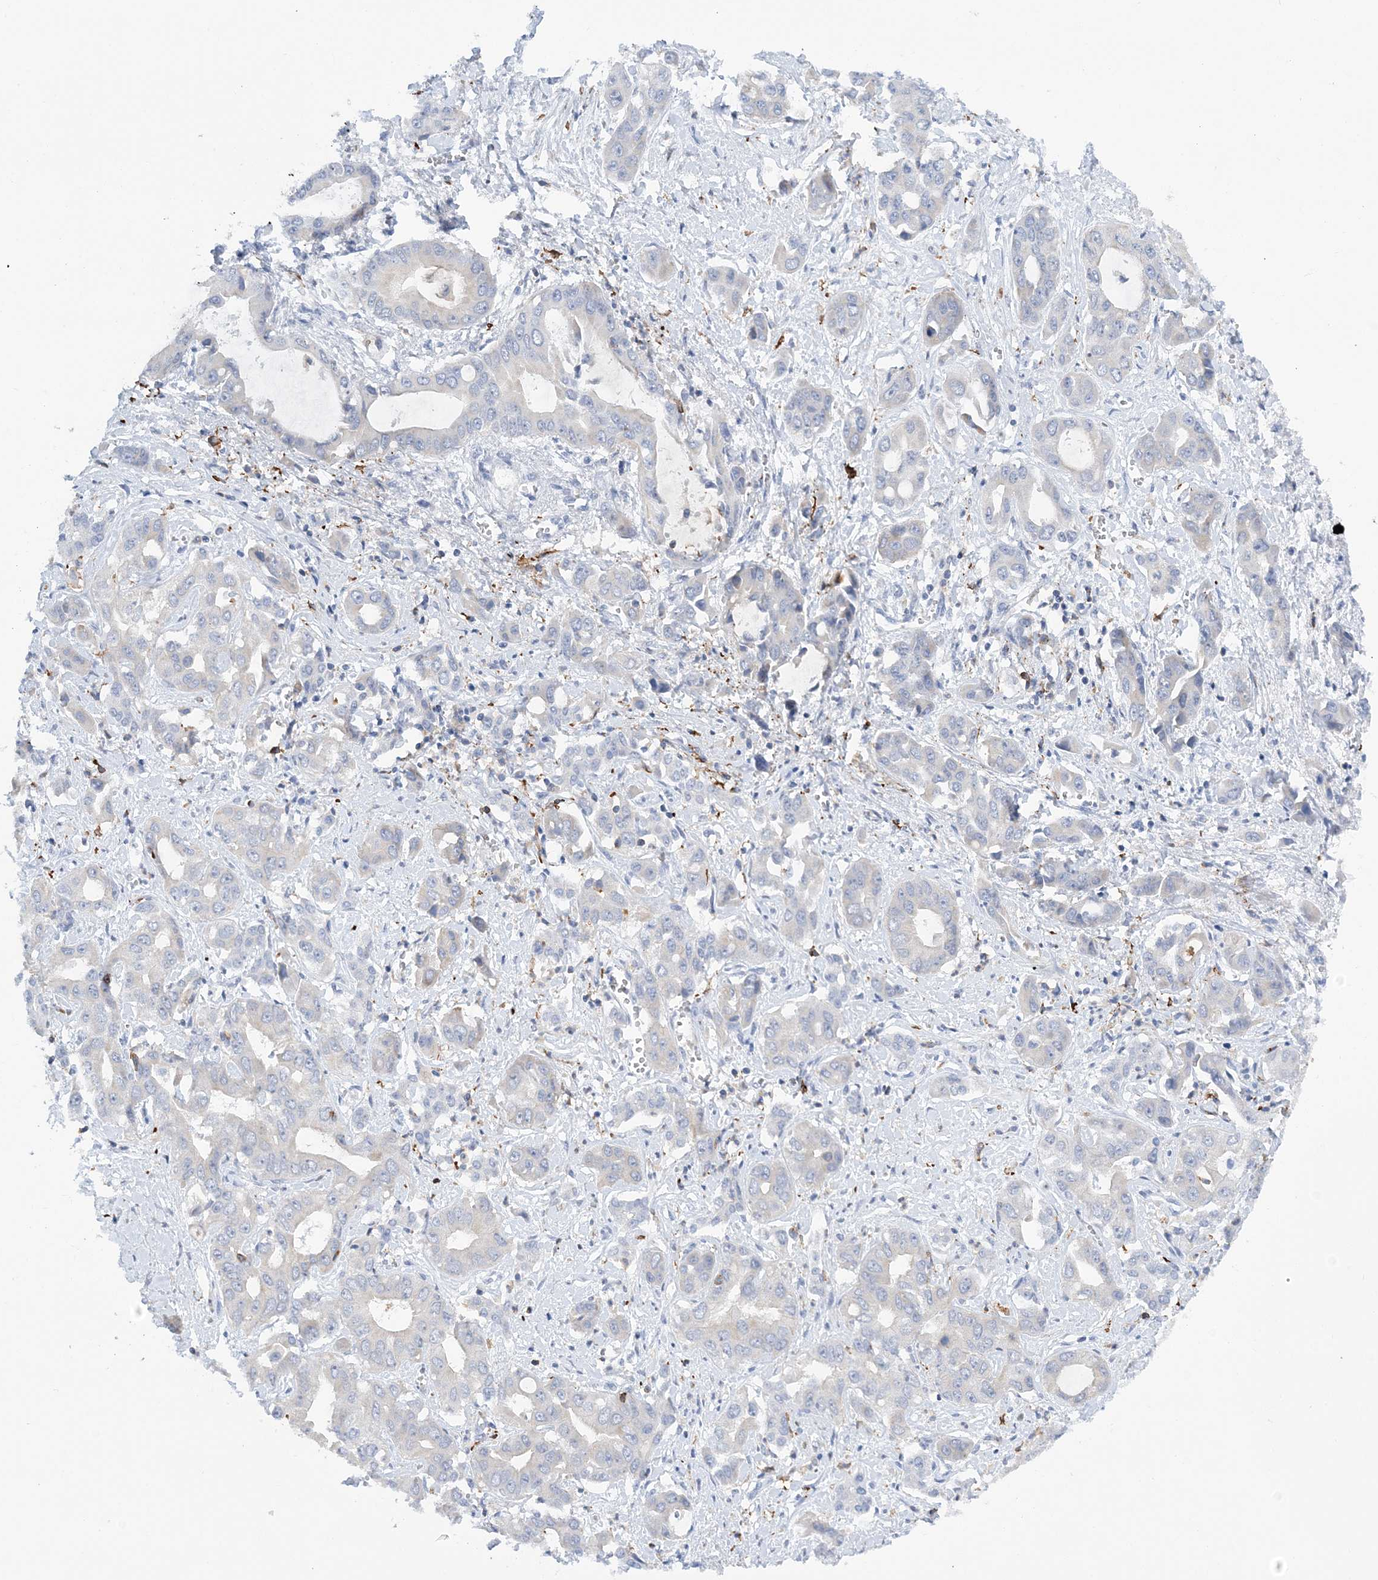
{"staining": {"intensity": "negative", "quantity": "none", "location": "none"}, "tissue": "liver cancer", "cell_type": "Tumor cells", "image_type": "cancer", "snomed": [{"axis": "morphology", "description": "Cholangiocarcinoma"}, {"axis": "topography", "description": "Liver"}], "caption": "Immunohistochemistry image of neoplastic tissue: human liver cancer stained with DAB shows no significant protein expression in tumor cells. (IHC, brightfield microscopy, high magnification).", "gene": "PRMT9", "patient": {"sex": "female", "age": 52}}